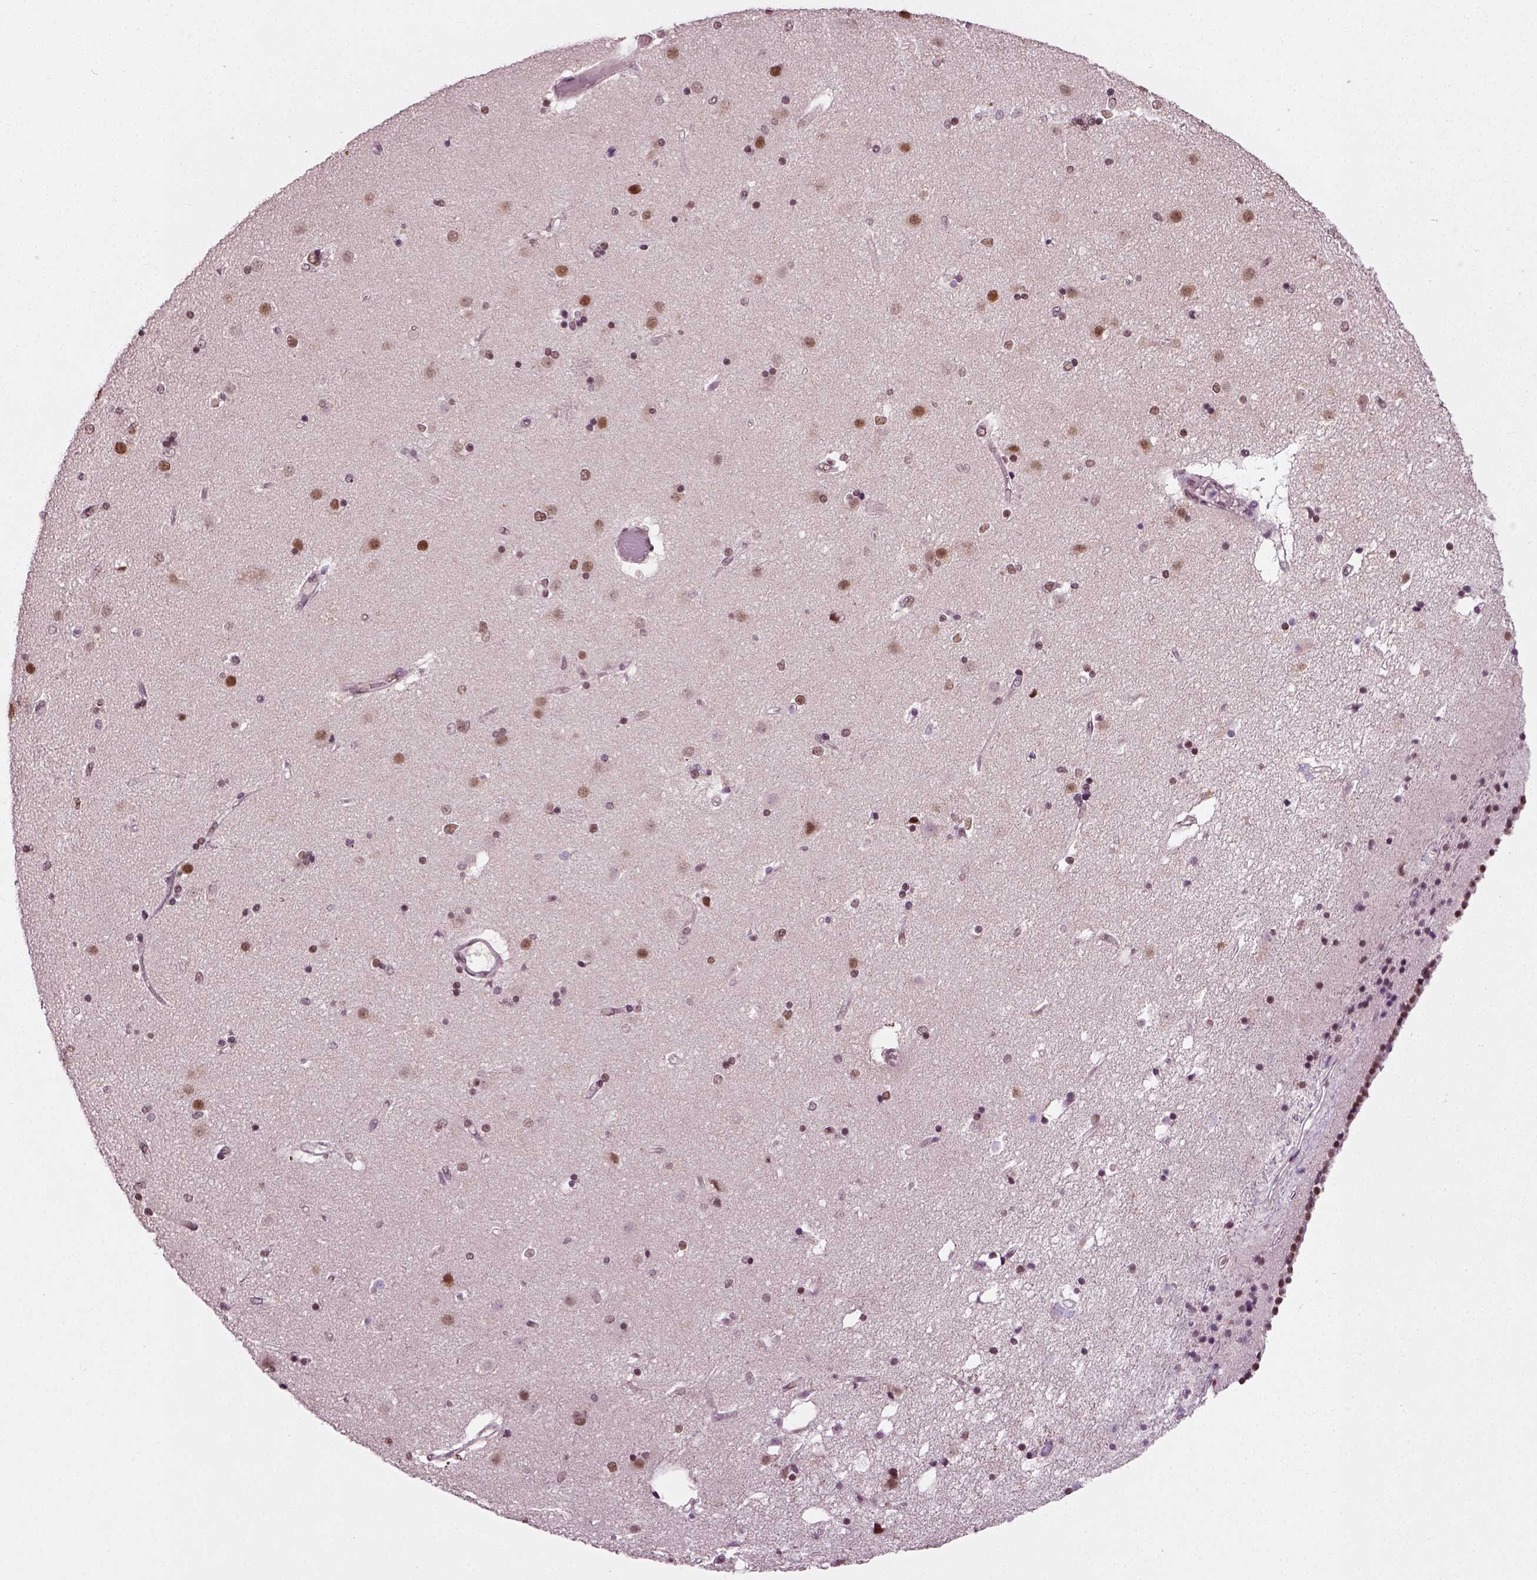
{"staining": {"intensity": "strong", "quantity": "<25%", "location": "nuclear"}, "tissue": "caudate", "cell_type": "Glial cells", "image_type": "normal", "snomed": [{"axis": "morphology", "description": "Normal tissue, NOS"}, {"axis": "topography", "description": "Lateral ventricle wall"}], "caption": "An image of human caudate stained for a protein displays strong nuclear brown staining in glial cells. (Stains: DAB (3,3'-diaminobenzidine) in brown, nuclei in blue, Microscopy: brightfield microscopy at high magnification).", "gene": "RCOR3", "patient": {"sex": "female", "age": 71}}